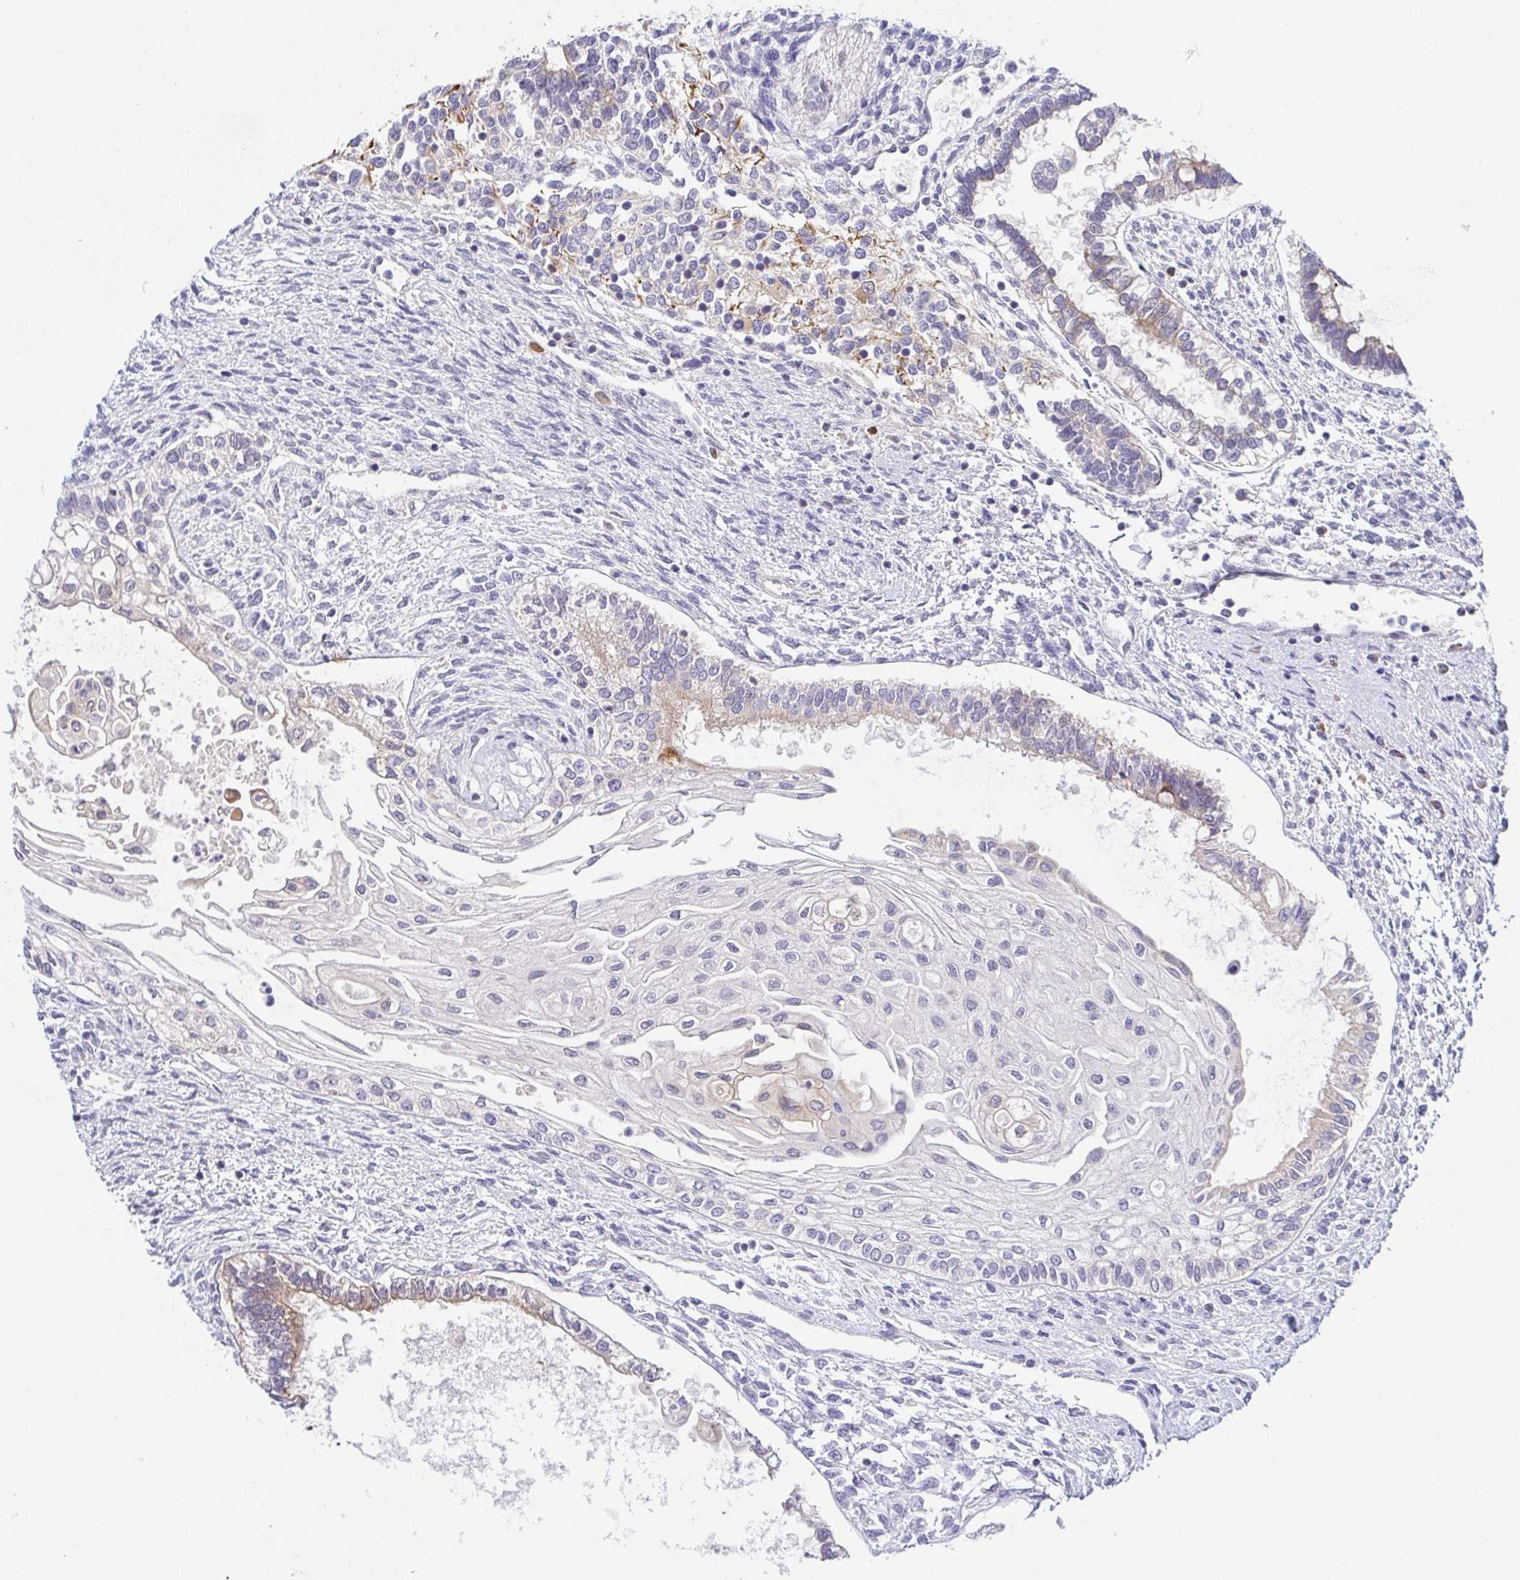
{"staining": {"intensity": "weak", "quantity": "<25%", "location": "cytoplasmic/membranous"}, "tissue": "testis cancer", "cell_type": "Tumor cells", "image_type": "cancer", "snomed": [{"axis": "morphology", "description": "Carcinoma, Embryonal, NOS"}, {"axis": "topography", "description": "Testis"}], "caption": "Tumor cells show no significant protein staining in testis cancer (embryonal carcinoma).", "gene": "BCL2L1", "patient": {"sex": "male", "age": 37}}